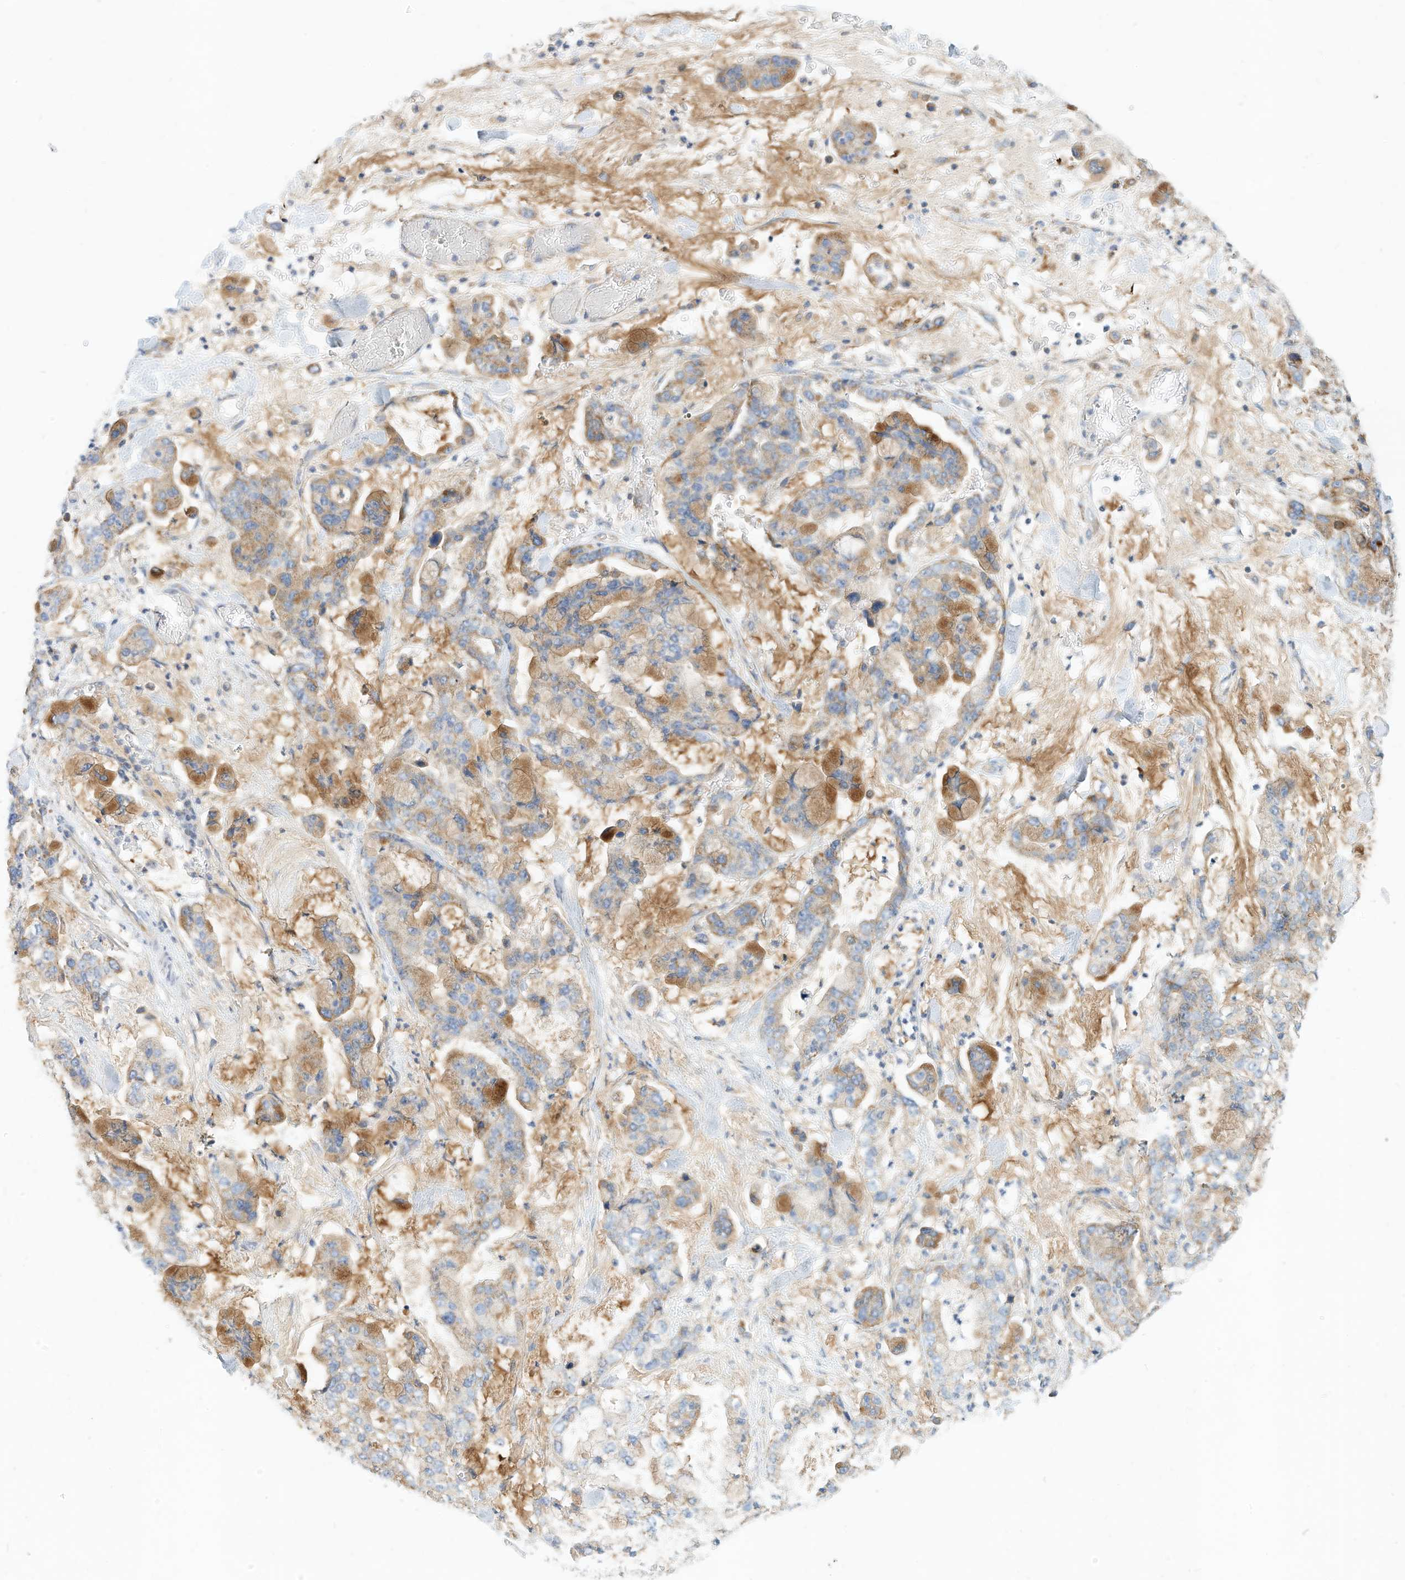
{"staining": {"intensity": "moderate", "quantity": "25%-75%", "location": "cytoplasmic/membranous"}, "tissue": "stomach cancer", "cell_type": "Tumor cells", "image_type": "cancer", "snomed": [{"axis": "morphology", "description": "Normal tissue, NOS"}, {"axis": "morphology", "description": "Adenocarcinoma, NOS"}, {"axis": "topography", "description": "Stomach, upper"}, {"axis": "topography", "description": "Stomach"}], "caption": "Immunohistochemistry (DAB) staining of stomach cancer (adenocarcinoma) displays moderate cytoplasmic/membranous protein staining in approximately 25%-75% of tumor cells. The protein of interest is shown in brown color, while the nuclei are stained blue.", "gene": "RHOH", "patient": {"sex": "male", "age": 76}}